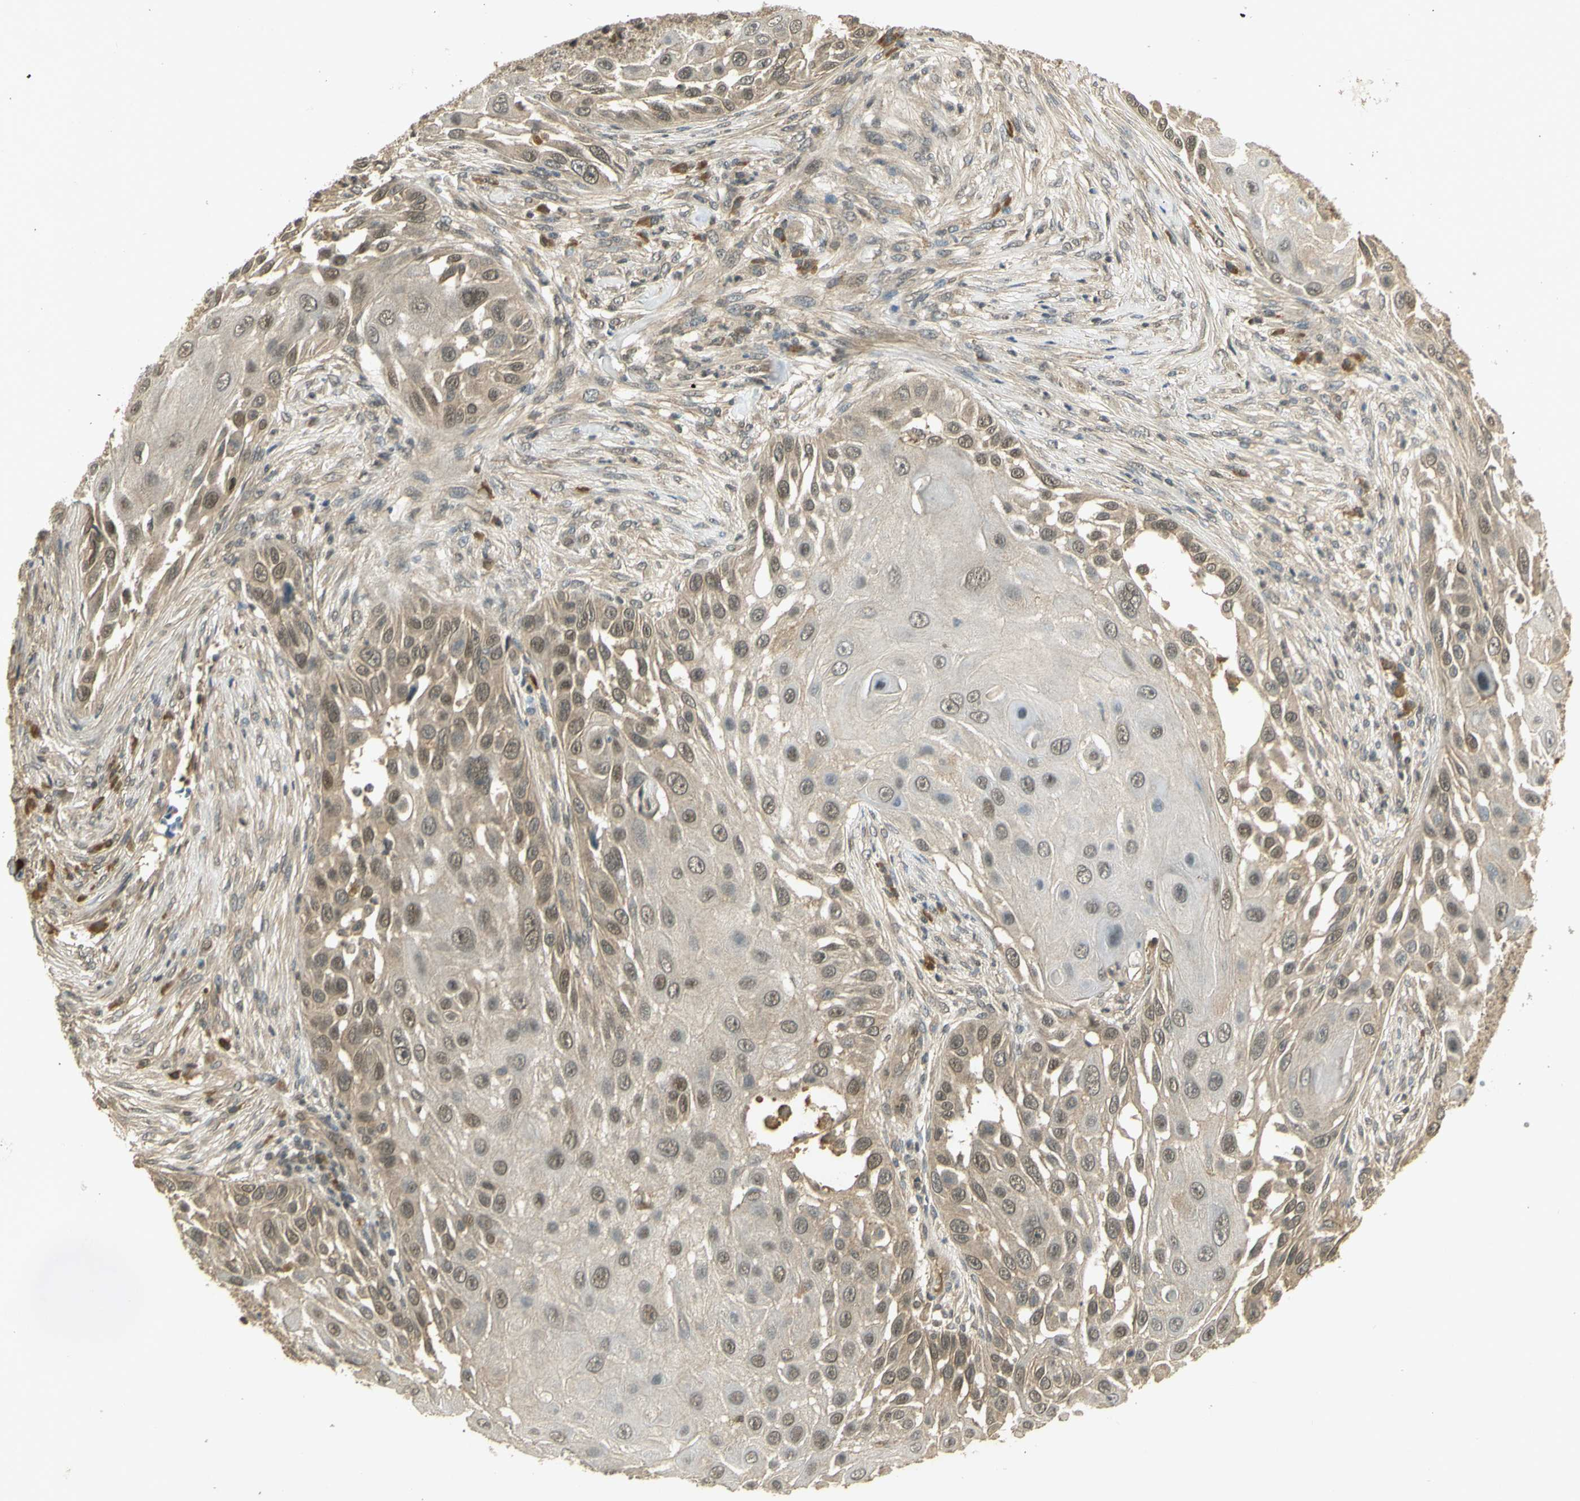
{"staining": {"intensity": "weak", "quantity": ">75%", "location": "nuclear"}, "tissue": "skin cancer", "cell_type": "Tumor cells", "image_type": "cancer", "snomed": [{"axis": "morphology", "description": "Squamous cell carcinoma, NOS"}, {"axis": "topography", "description": "Skin"}], "caption": "Immunohistochemistry (IHC) histopathology image of neoplastic tissue: skin squamous cell carcinoma stained using IHC reveals low levels of weak protein expression localized specifically in the nuclear of tumor cells, appearing as a nuclear brown color.", "gene": "GMEB2", "patient": {"sex": "female", "age": 44}}